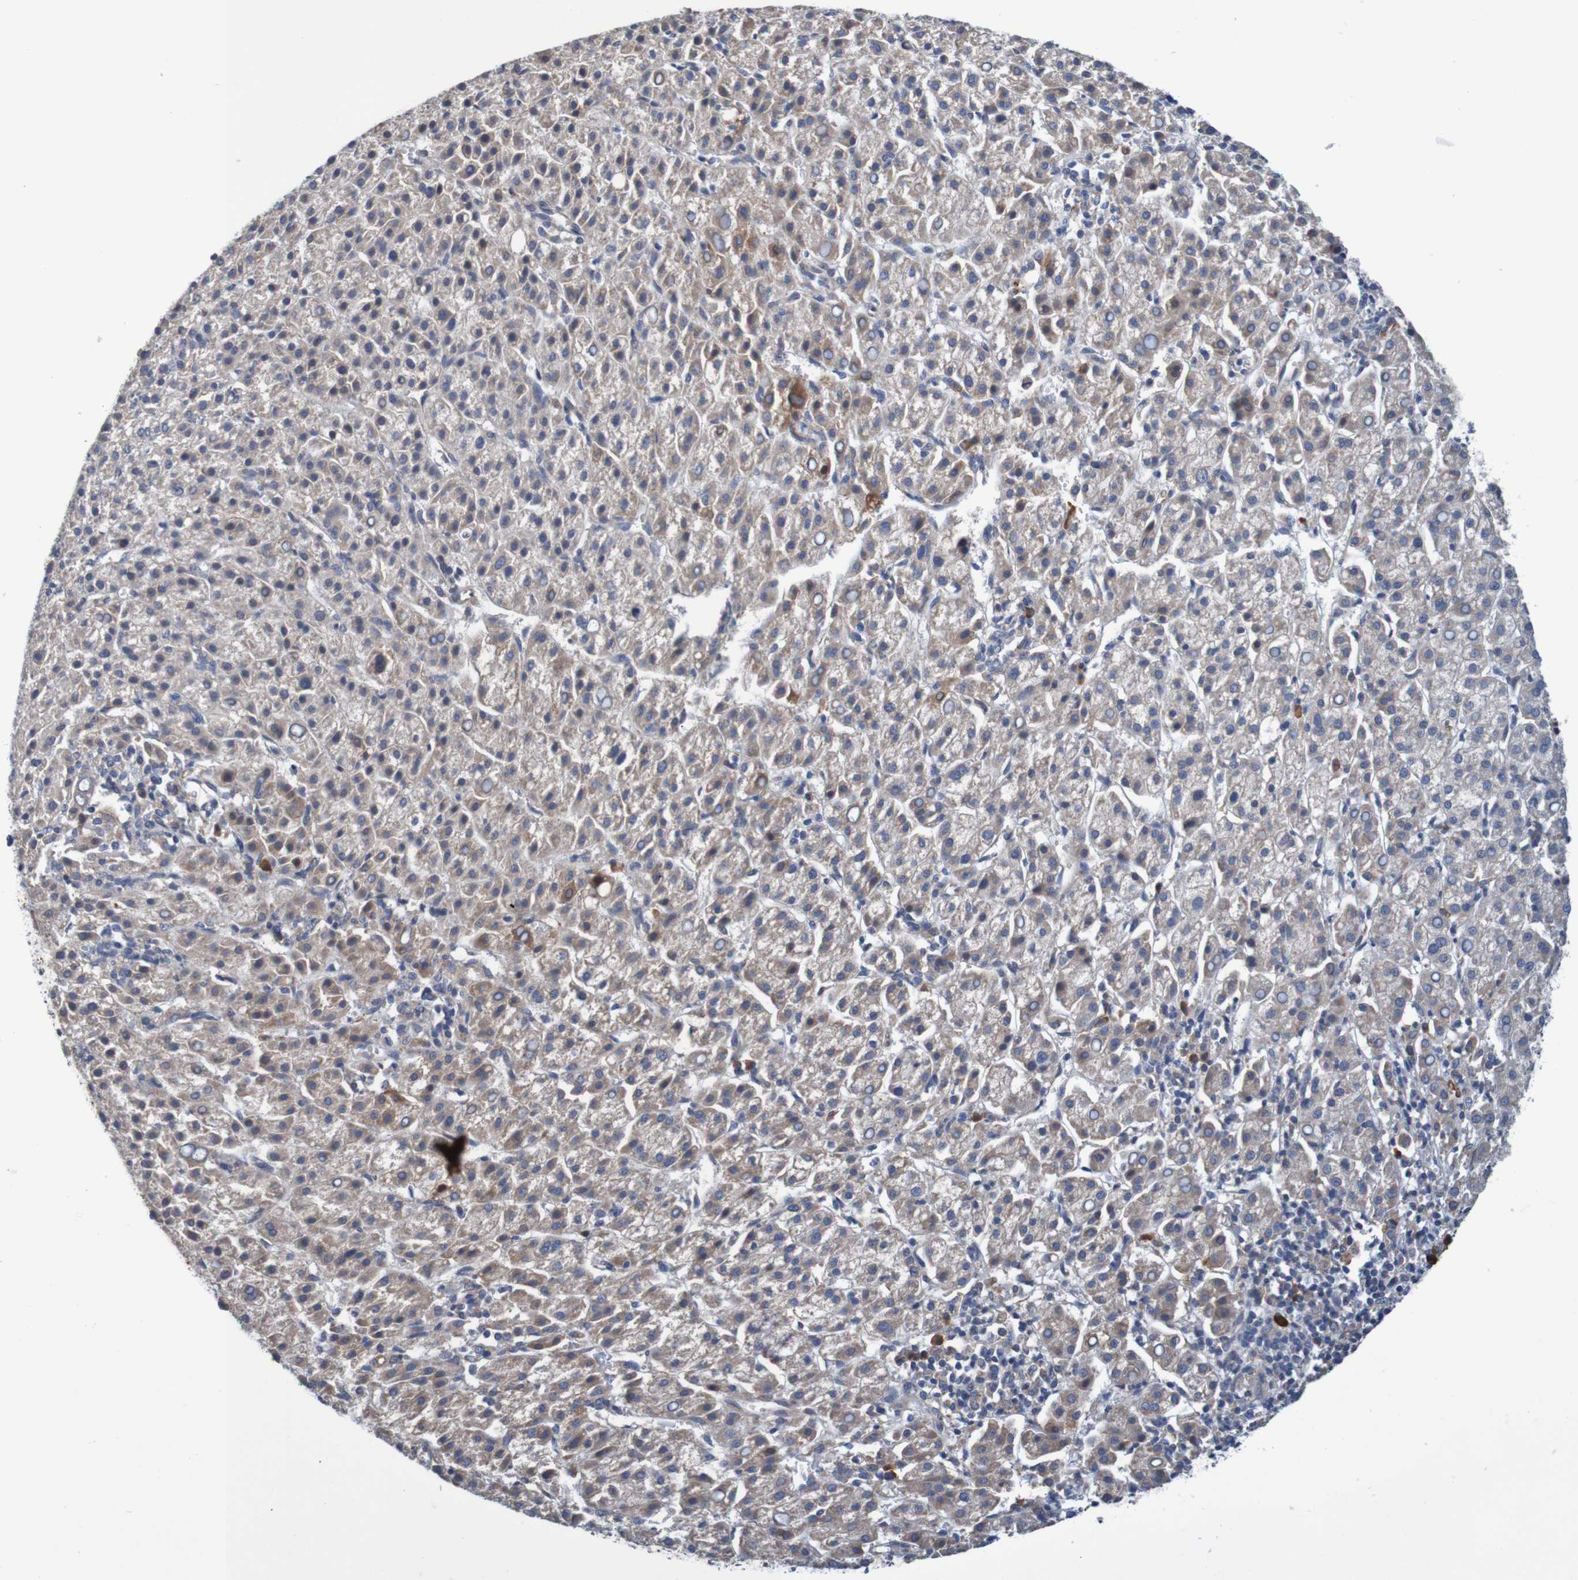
{"staining": {"intensity": "weak", "quantity": ">75%", "location": "cytoplasmic/membranous"}, "tissue": "liver cancer", "cell_type": "Tumor cells", "image_type": "cancer", "snomed": [{"axis": "morphology", "description": "Carcinoma, Hepatocellular, NOS"}, {"axis": "topography", "description": "Liver"}], "caption": "Weak cytoplasmic/membranous expression for a protein is identified in approximately >75% of tumor cells of hepatocellular carcinoma (liver) using immunohistochemistry (IHC).", "gene": "CLDN18", "patient": {"sex": "female", "age": 58}}